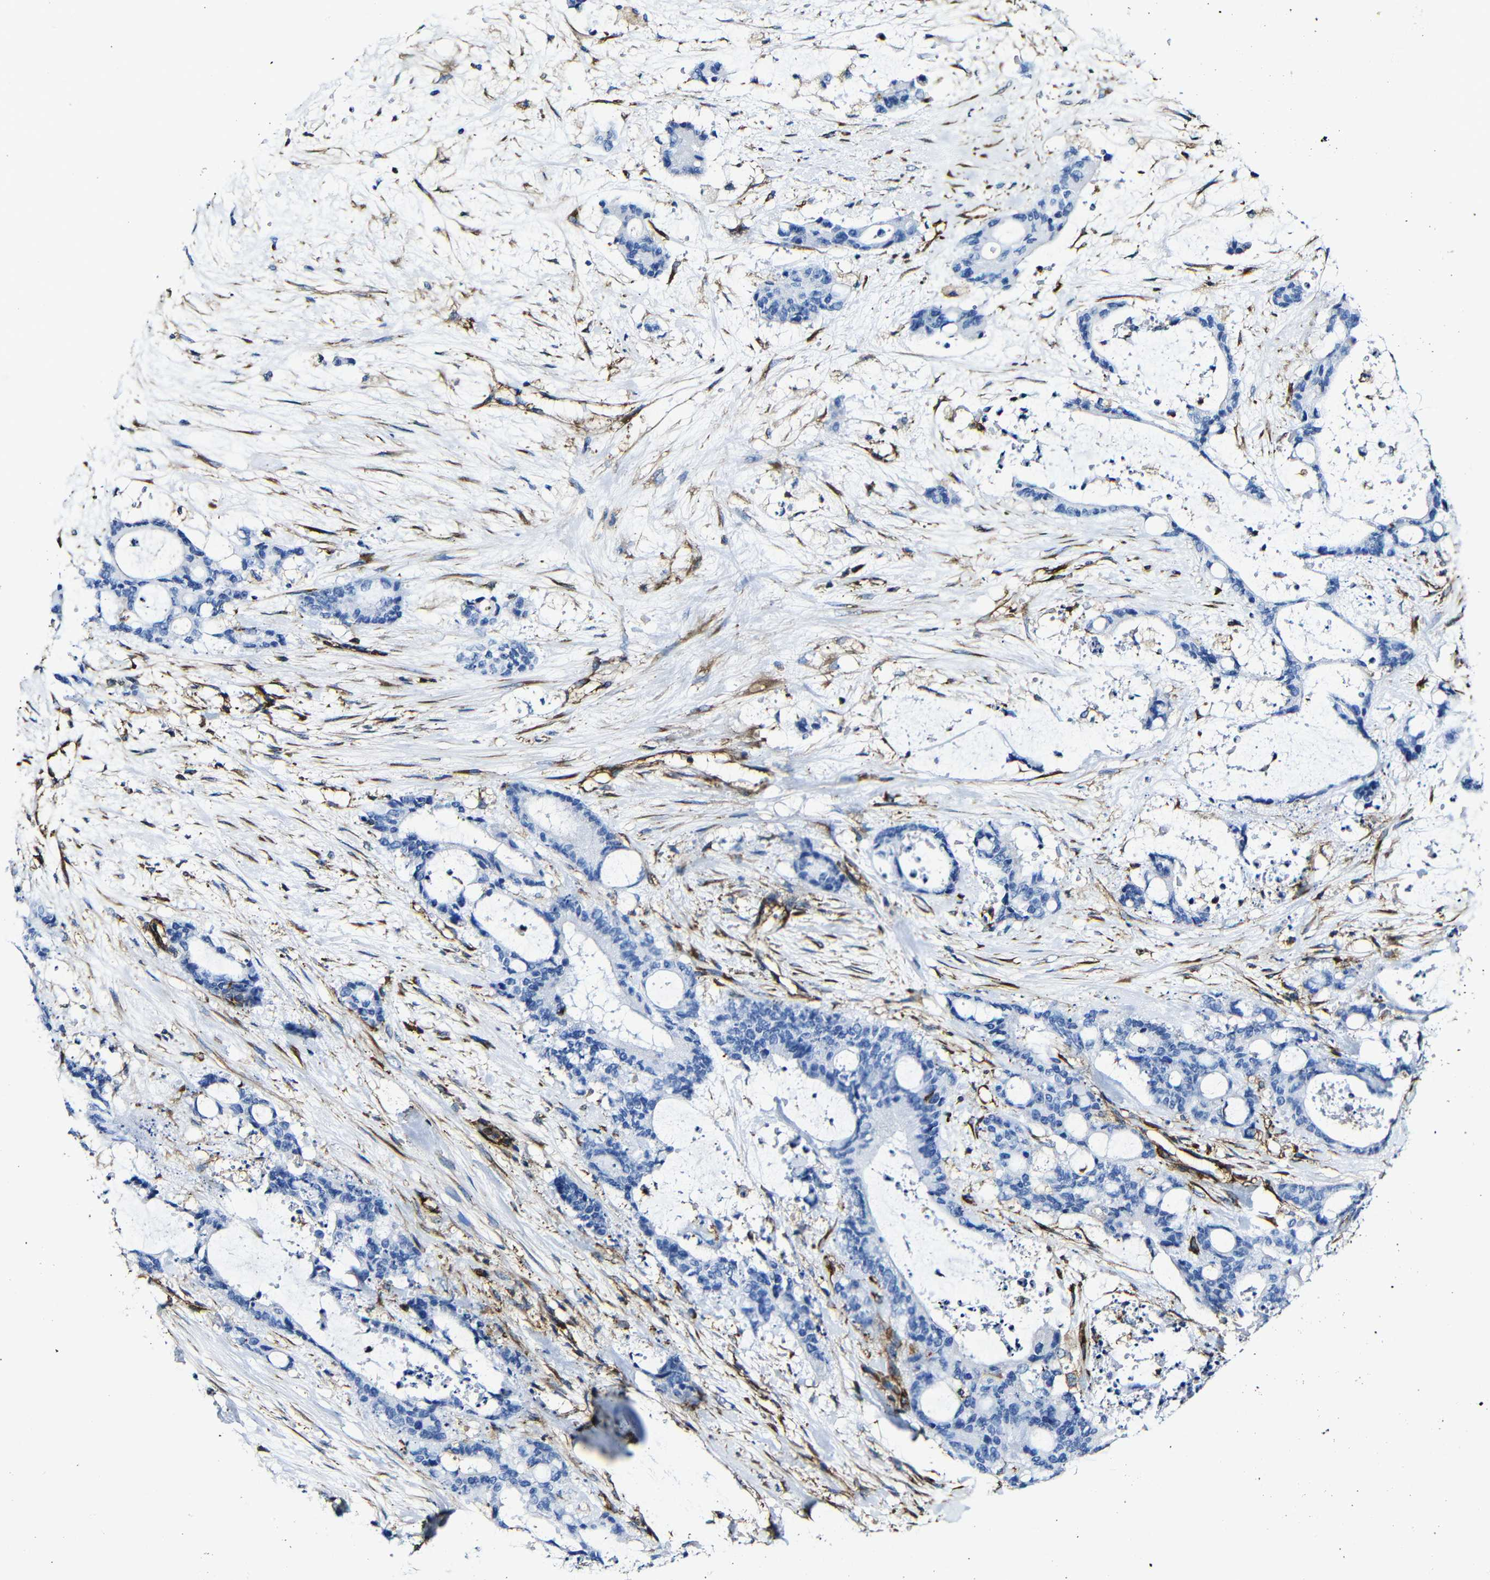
{"staining": {"intensity": "negative", "quantity": "none", "location": "none"}, "tissue": "liver cancer", "cell_type": "Tumor cells", "image_type": "cancer", "snomed": [{"axis": "morphology", "description": "Normal tissue, NOS"}, {"axis": "morphology", "description": "Cholangiocarcinoma"}, {"axis": "topography", "description": "Liver"}, {"axis": "topography", "description": "Peripheral nerve tissue"}], "caption": "Liver cancer (cholangiocarcinoma) stained for a protein using immunohistochemistry shows no positivity tumor cells.", "gene": "MSN", "patient": {"sex": "female", "age": 73}}